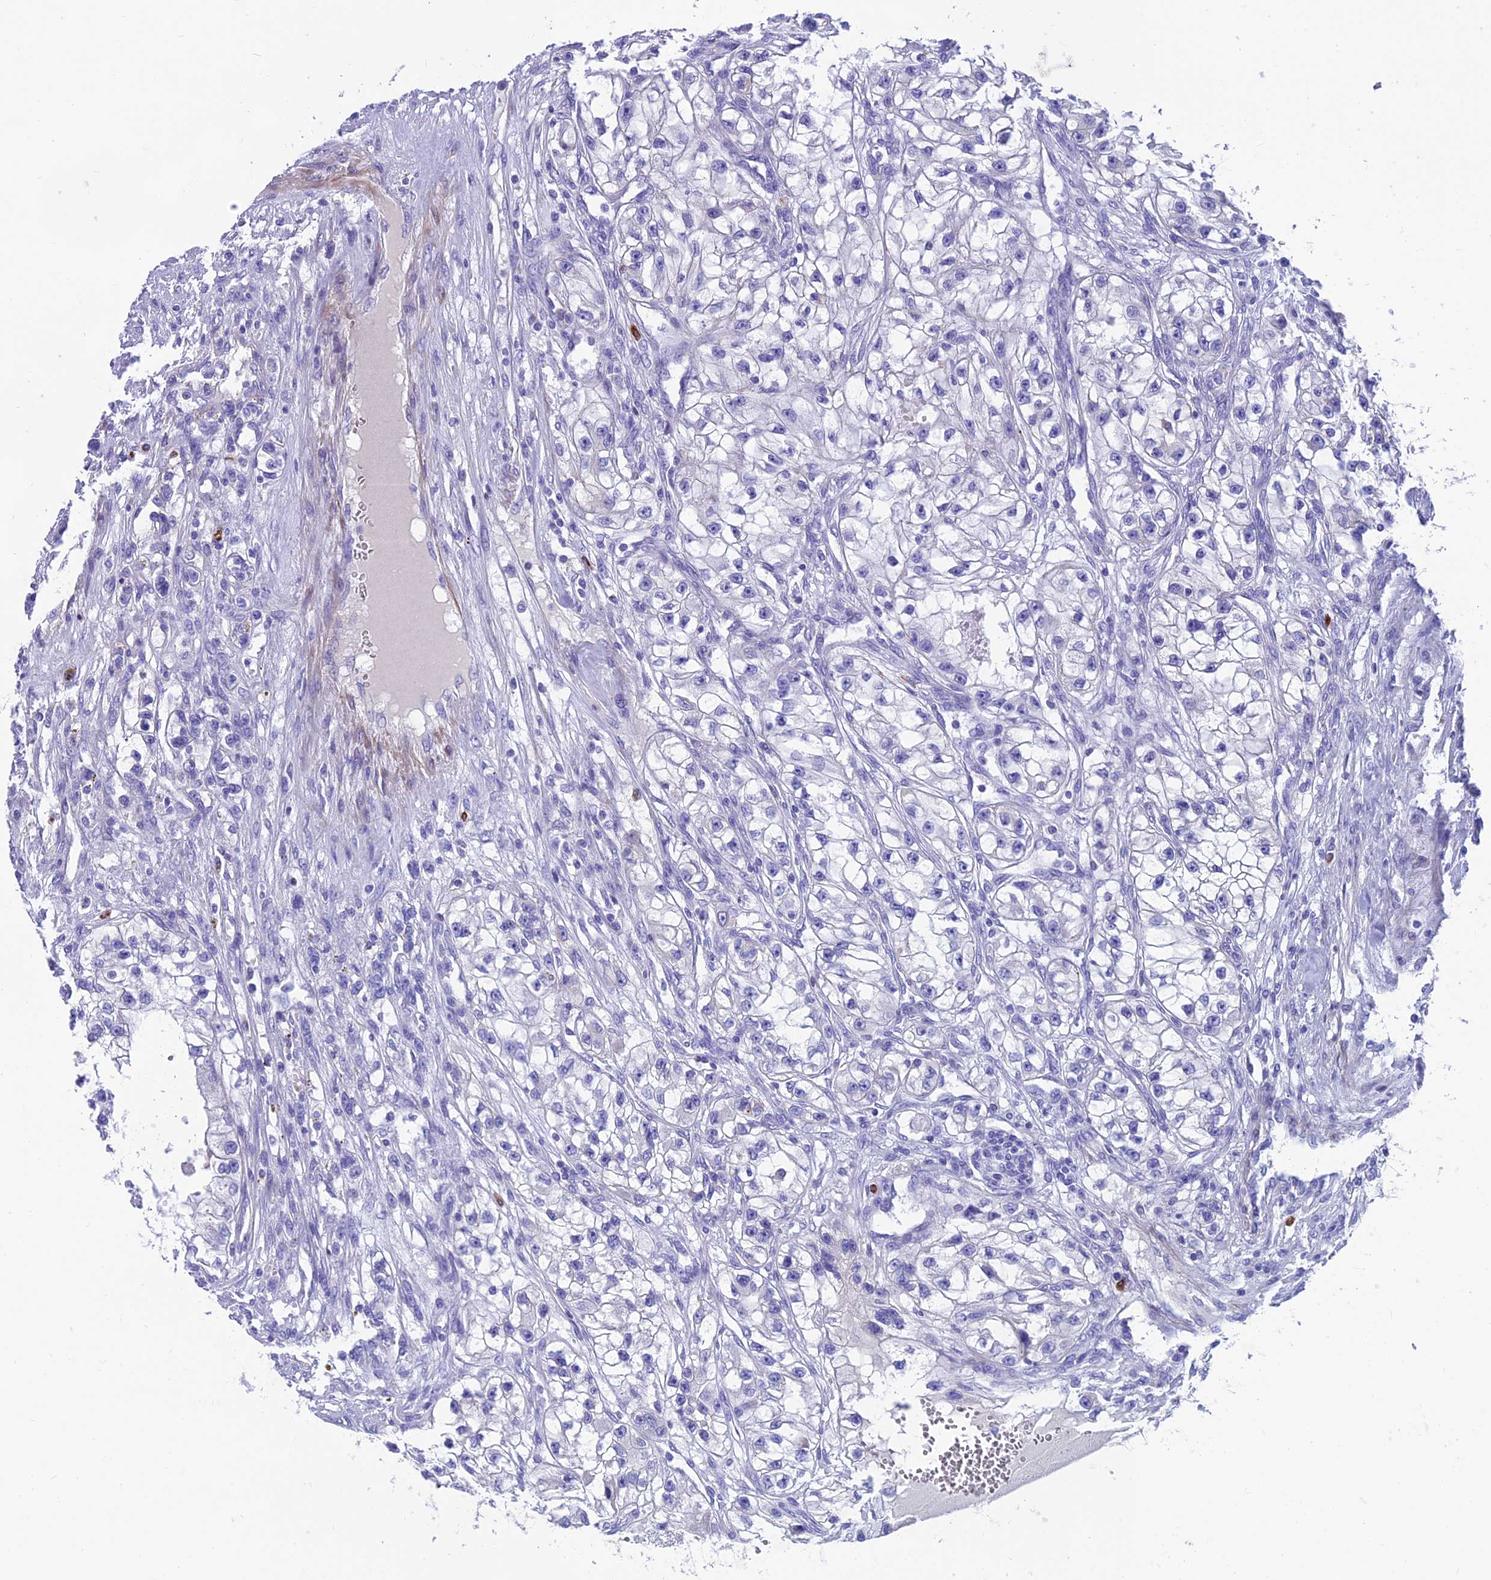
{"staining": {"intensity": "negative", "quantity": "none", "location": "none"}, "tissue": "renal cancer", "cell_type": "Tumor cells", "image_type": "cancer", "snomed": [{"axis": "morphology", "description": "Adenocarcinoma, NOS"}, {"axis": "topography", "description": "Kidney"}], "caption": "DAB (3,3'-diaminobenzidine) immunohistochemical staining of renal cancer (adenocarcinoma) shows no significant staining in tumor cells.", "gene": "GNG11", "patient": {"sex": "female", "age": 57}}